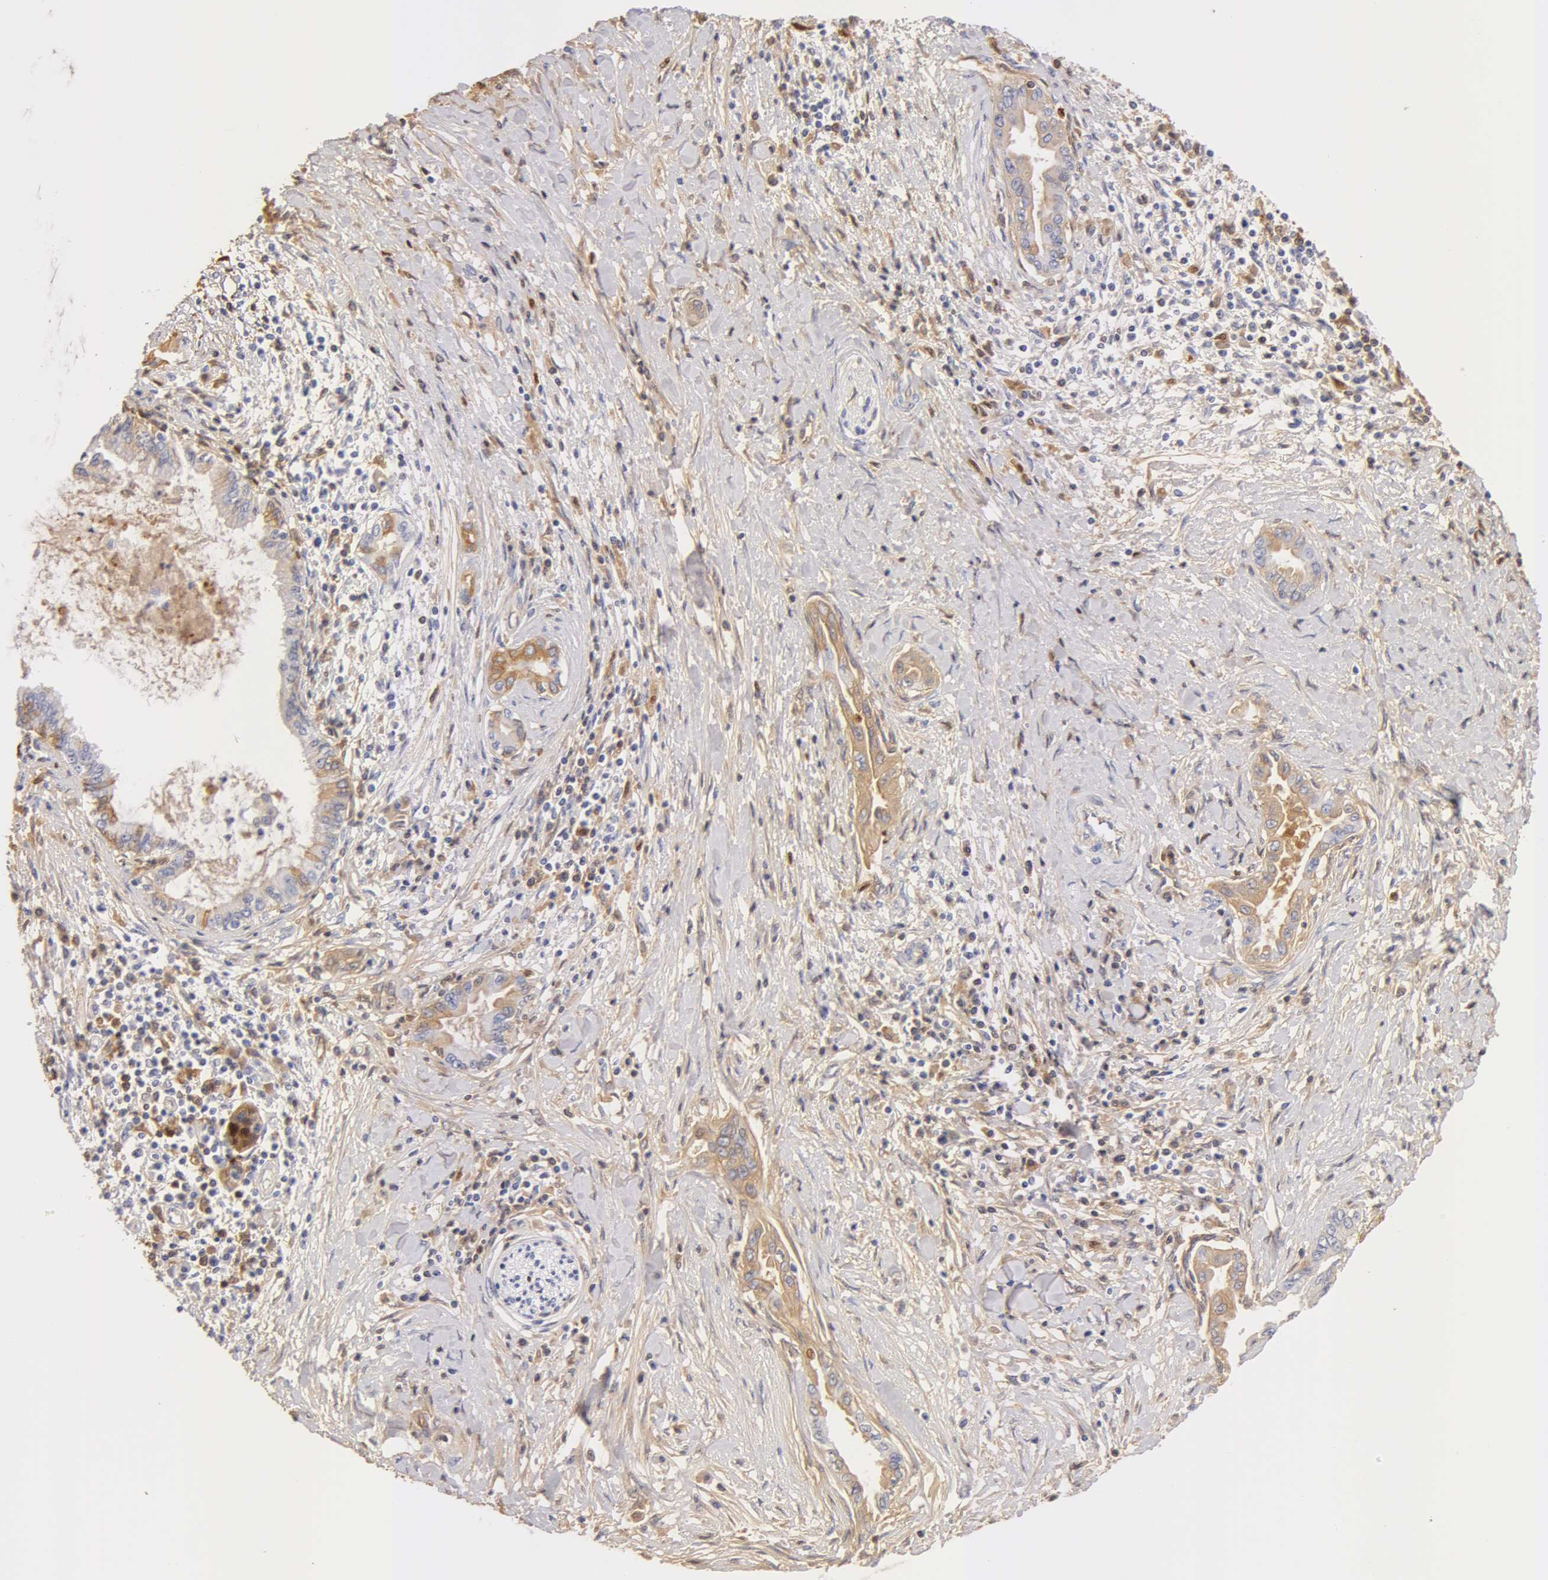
{"staining": {"intensity": "negative", "quantity": "none", "location": "none"}, "tissue": "pancreatic cancer", "cell_type": "Tumor cells", "image_type": "cancer", "snomed": [{"axis": "morphology", "description": "Adenocarcinoma, NOS"}, {"axis": "topography", "description": "Pancreas"}], "caption": "Adenocarcinoma (pancreatic) was stained to show a protein in brown. There is no significant expression in tumor cells.", "gene": "AHSG", "patient": {"sex": "female", "age": 64}}